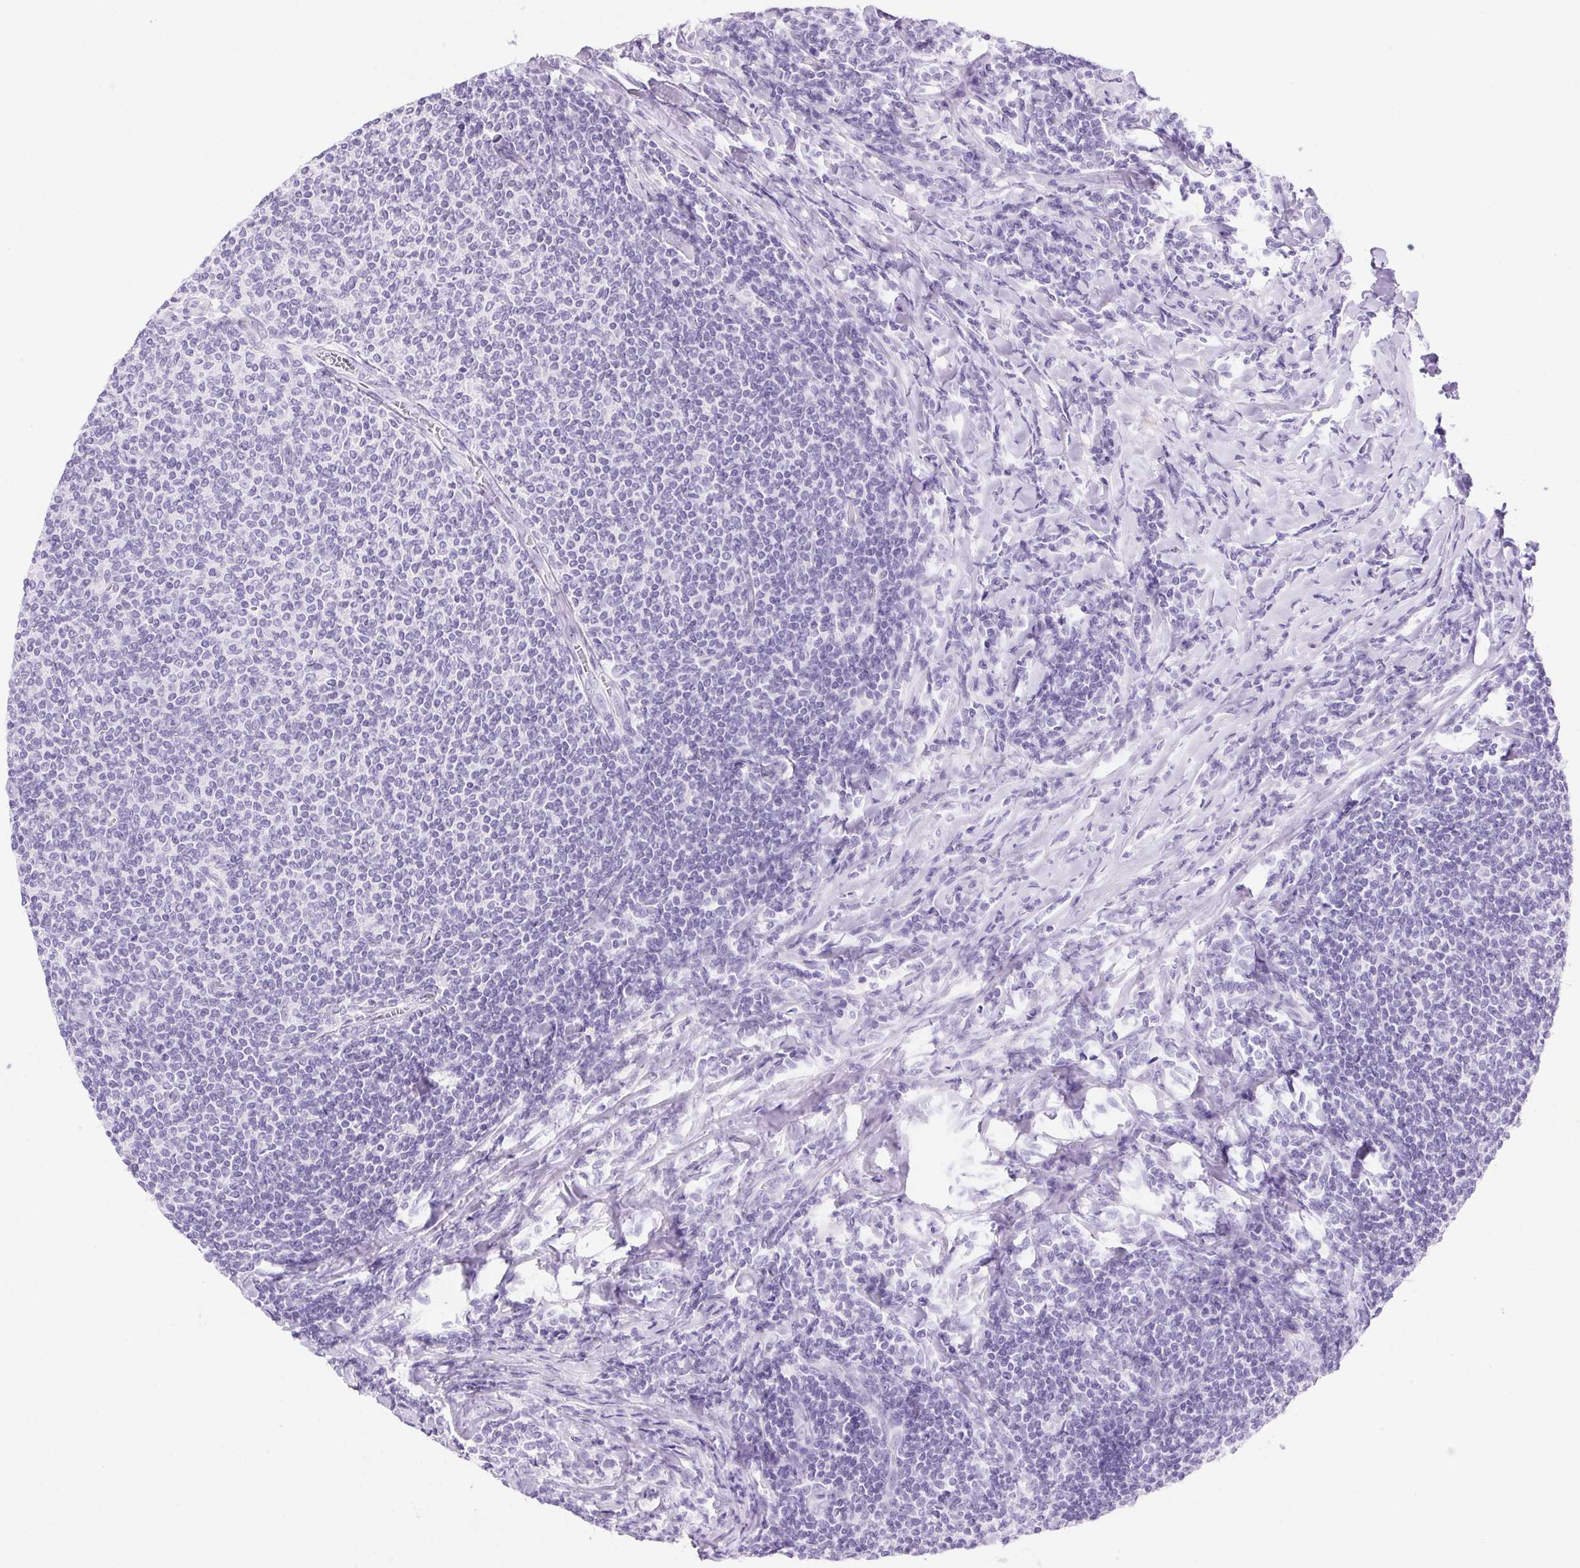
{"staining": {"intensity": "negative", "quantity": "none", "location": "none"}, "tissue": "lymphoma", "cell_type": "Tumor cells", "image_type": "cancer", "snomed": [{"axis": "morphology", "description": "Malignant lymphoma, non-Hodgkin's type, Low grade"}, {"axis": "topography", "description": "Lymph node"}], "caption": "Tumor cells show no significant staining in lymphoma.", "gene": "ERP27", "patient": {"sex": "male", "age": 52}}